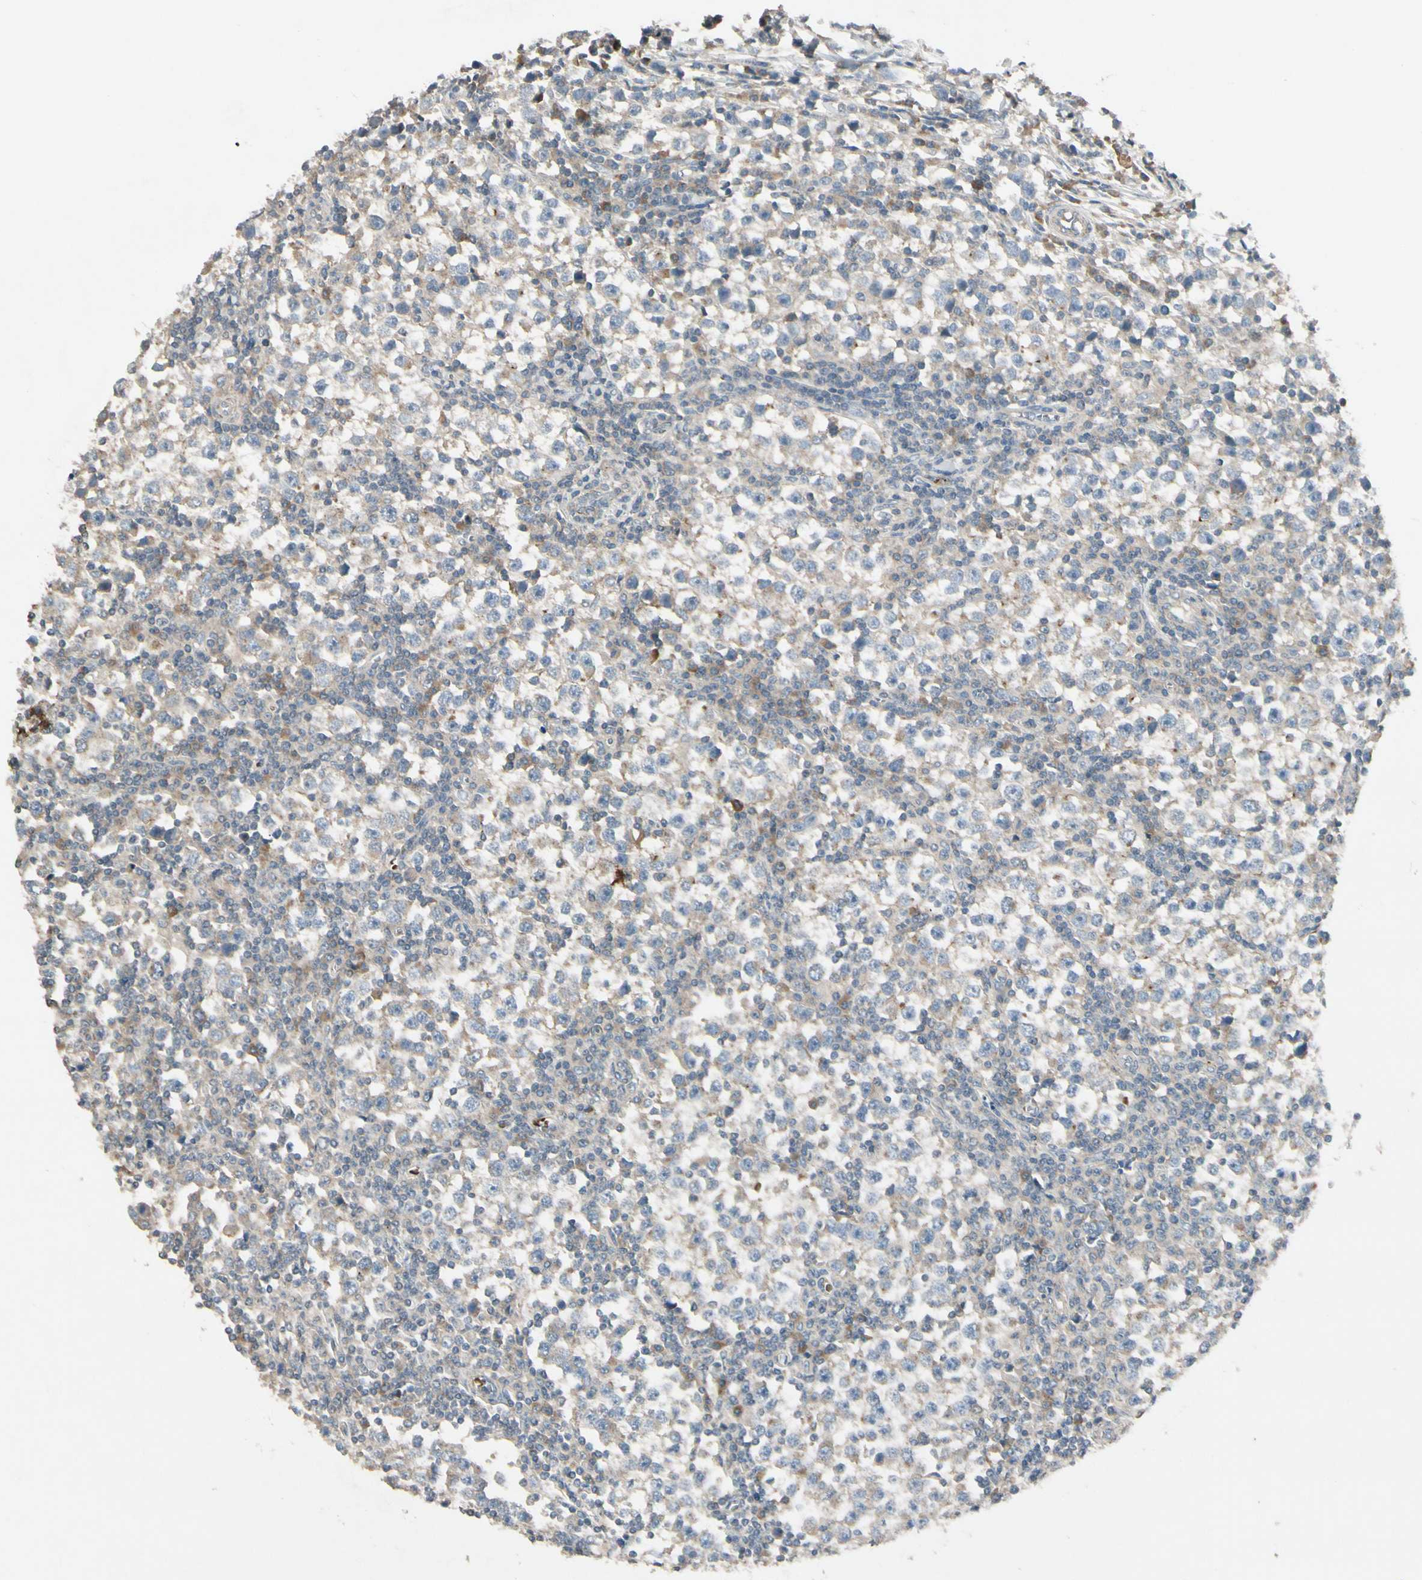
{"staining": {"intensity": "weak", "quantity": "<25%", "location": "cytoplasmic/membranous"}, "tissue": "testis cancer", "cell_type": "Tumor cells", "image_type": "cancer", "snomed": [{"axis": "morphology", "description": "Seminoma, NOS"}, {"axis": "topography", "description": "Testis"}], "caption": "The micrograph shows no staining of tumor cells in testis seminoma.", "gene": "PPP3CB", "patient": {"sex": "male", "age": 65}}